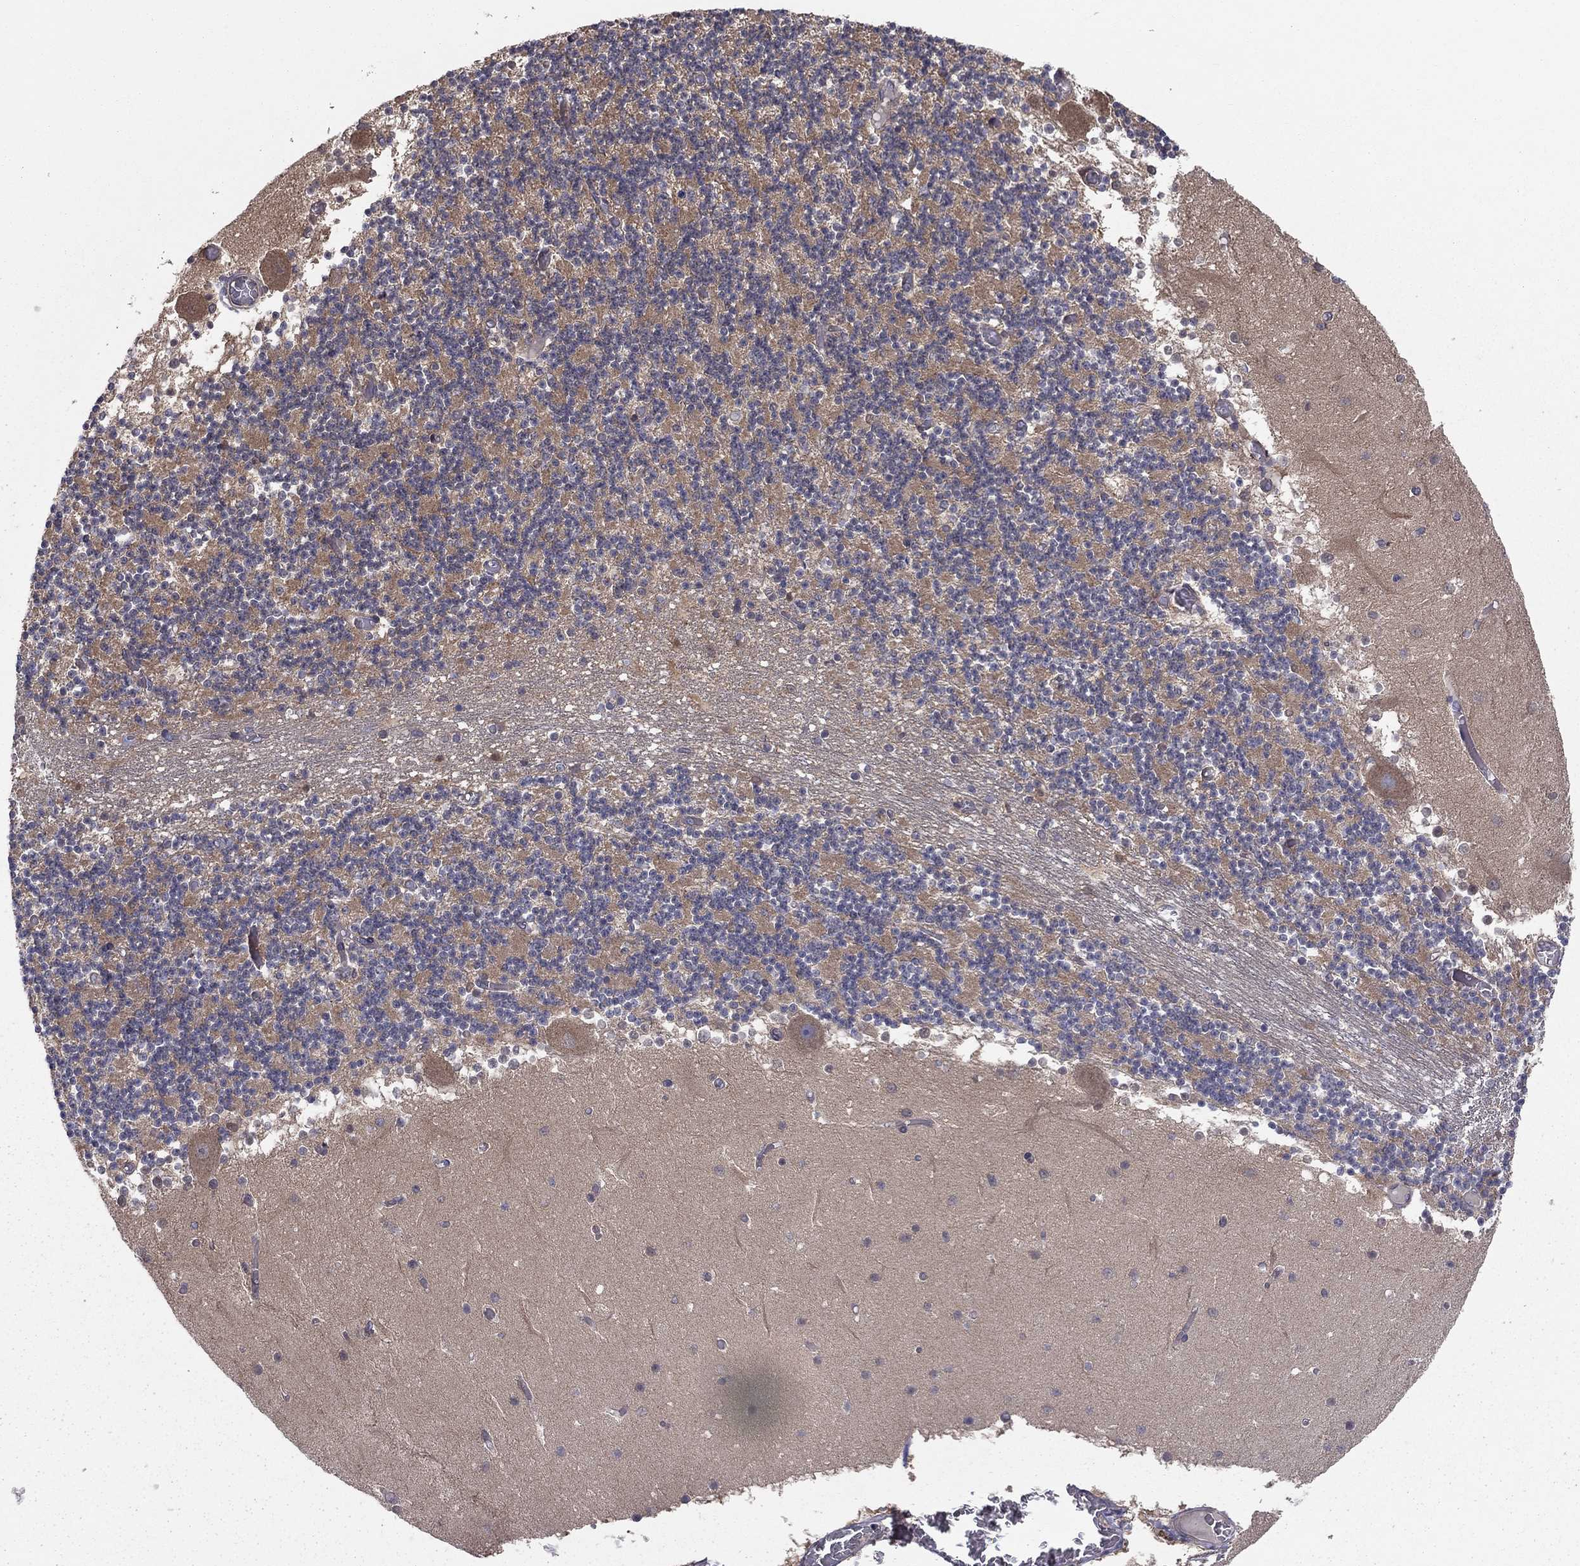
{"staining": {"intensity": "negative", "quantity": "none", "location": "none"}, "tissue": "cerebellum", "cell_type": "Cells in granular layer", "image_type": "normal", "snomed": [{"axis": "morphology", "description": "Normal tissue, NOS"}, {"axis": "topography", "description": "Cerebellum"}], "caption": "Unremarkable cerebellum was stained to show a protein in brown. There is no significant expression in cells in granular layer. The staining is performed using DAB (3,3'-diaminobenzidine) brown chromogen with nuclei counter-stained in using hematoxylin.", "gene": "RNF123", "patient": {"sex": "female", "age": 28}}